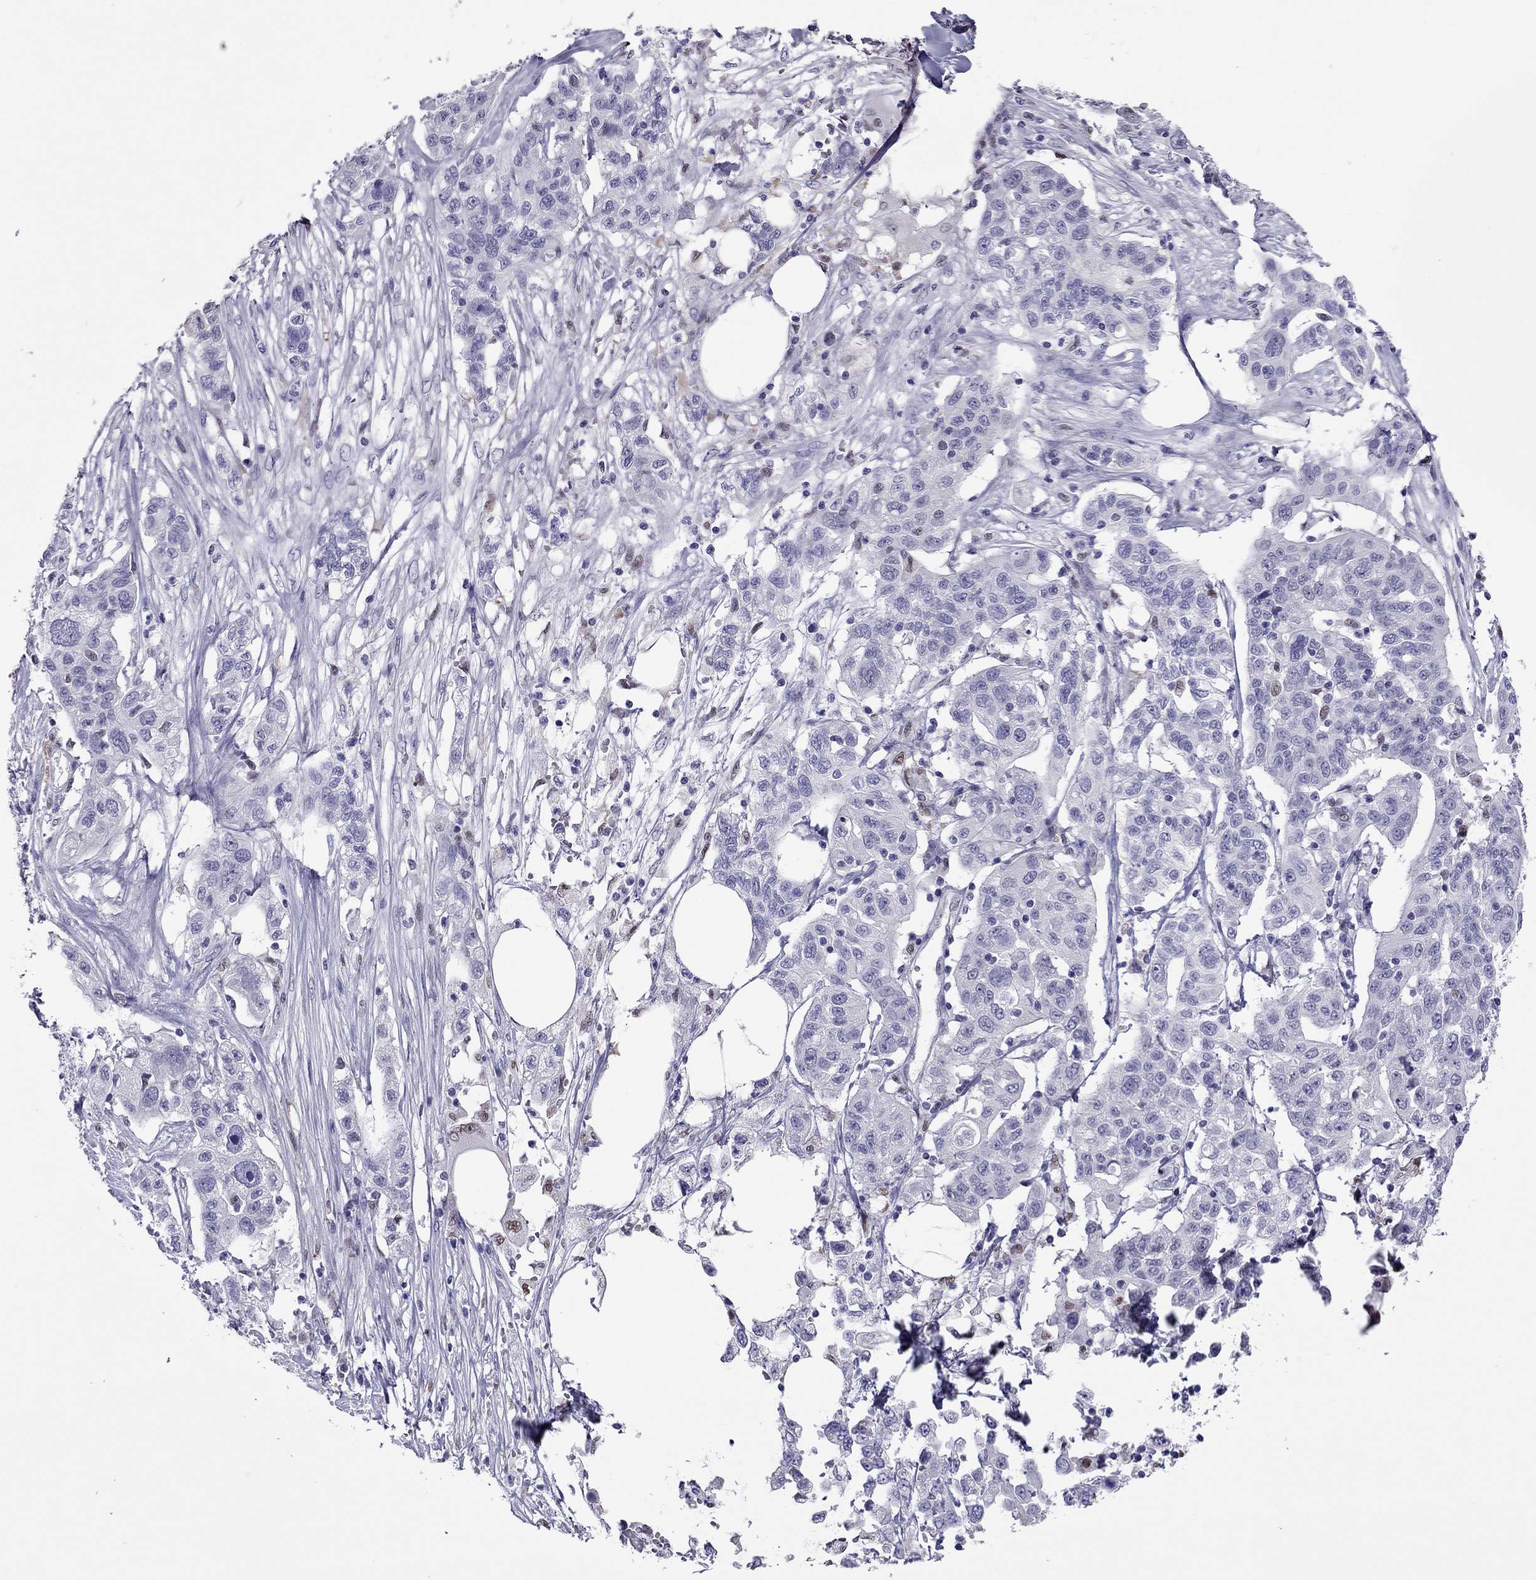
{"staining": {"intensity": "negative", "quantity": "none", "location": "none"}, "tissue": "liver cancer", "cell_type": "Tumor cells", "image_type": "cancer", "snomed": [{"axis": "morphology", "description": "Adenocarcinoma, NOS"}, {"axis": "morphology", "description": "Cholangiocarcinoma"}, {"axis": "topography", "description": "Liver"}], "caption": "This photomicrograph is of liver adenocarcinoma stained with immunohistochemistry (IHC) to label a protein in brown with the nuclei are counter-stained blue. There is no staining in tumor cells.", "gene": "SPINT3", "patient": {"sex": "male", "age": 64}}